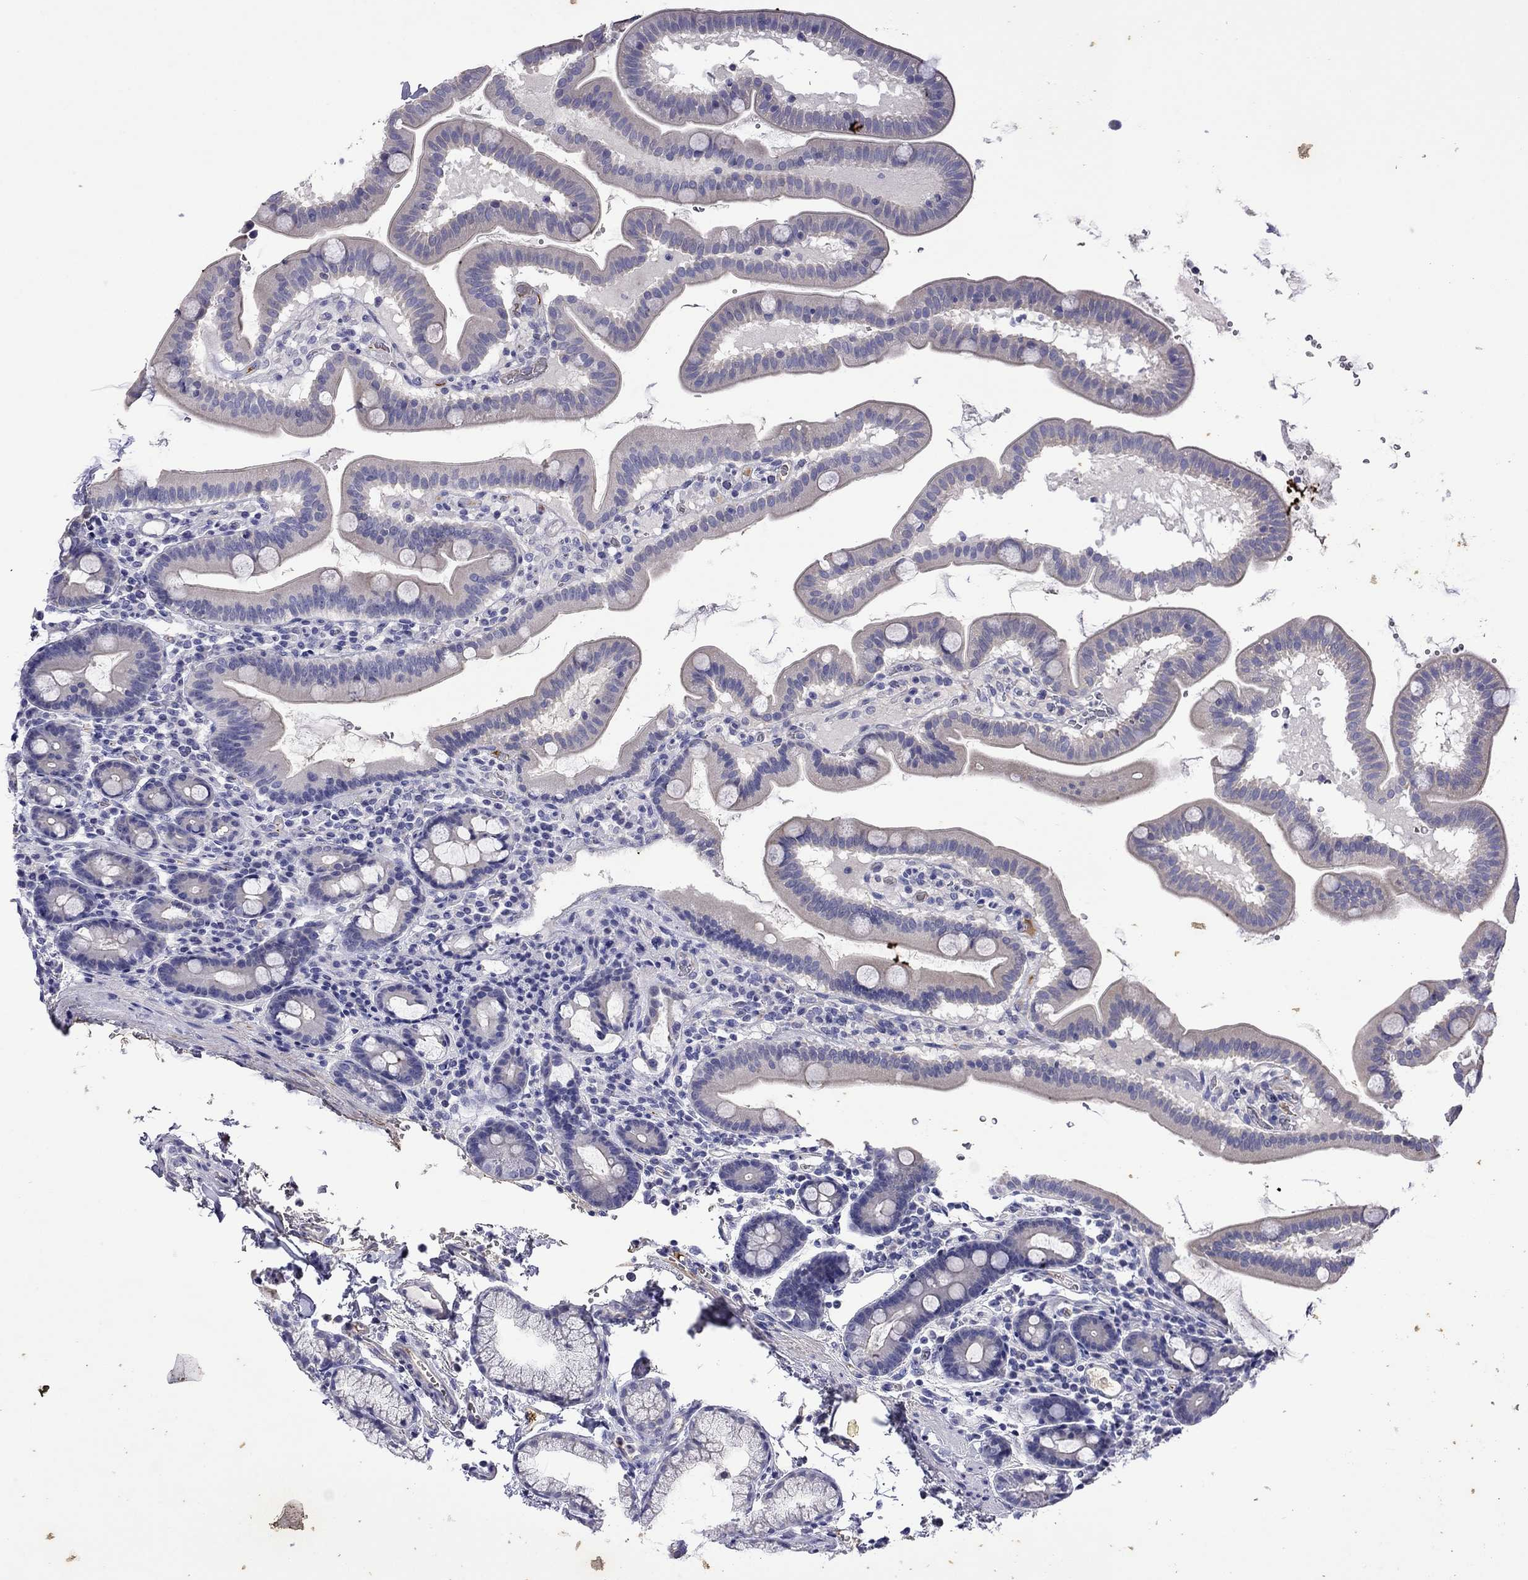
{"staining": {"intensity": "negative", "quantity": "none", "location": "none"}, "tissue": "duodenum", "cell_type": "Glandular cells", "image_type": "normal", "snomed": [{"axis": "morphology", "description": "Normal tissue, NOS"}, {"axis": "topography", "description": "Duodenum"}], "caption": "IHC of unremarkable duodenum reveals no expression in glandular cells.", "gene": "STAR", "patient": {"sex": "male", "age": 59}}